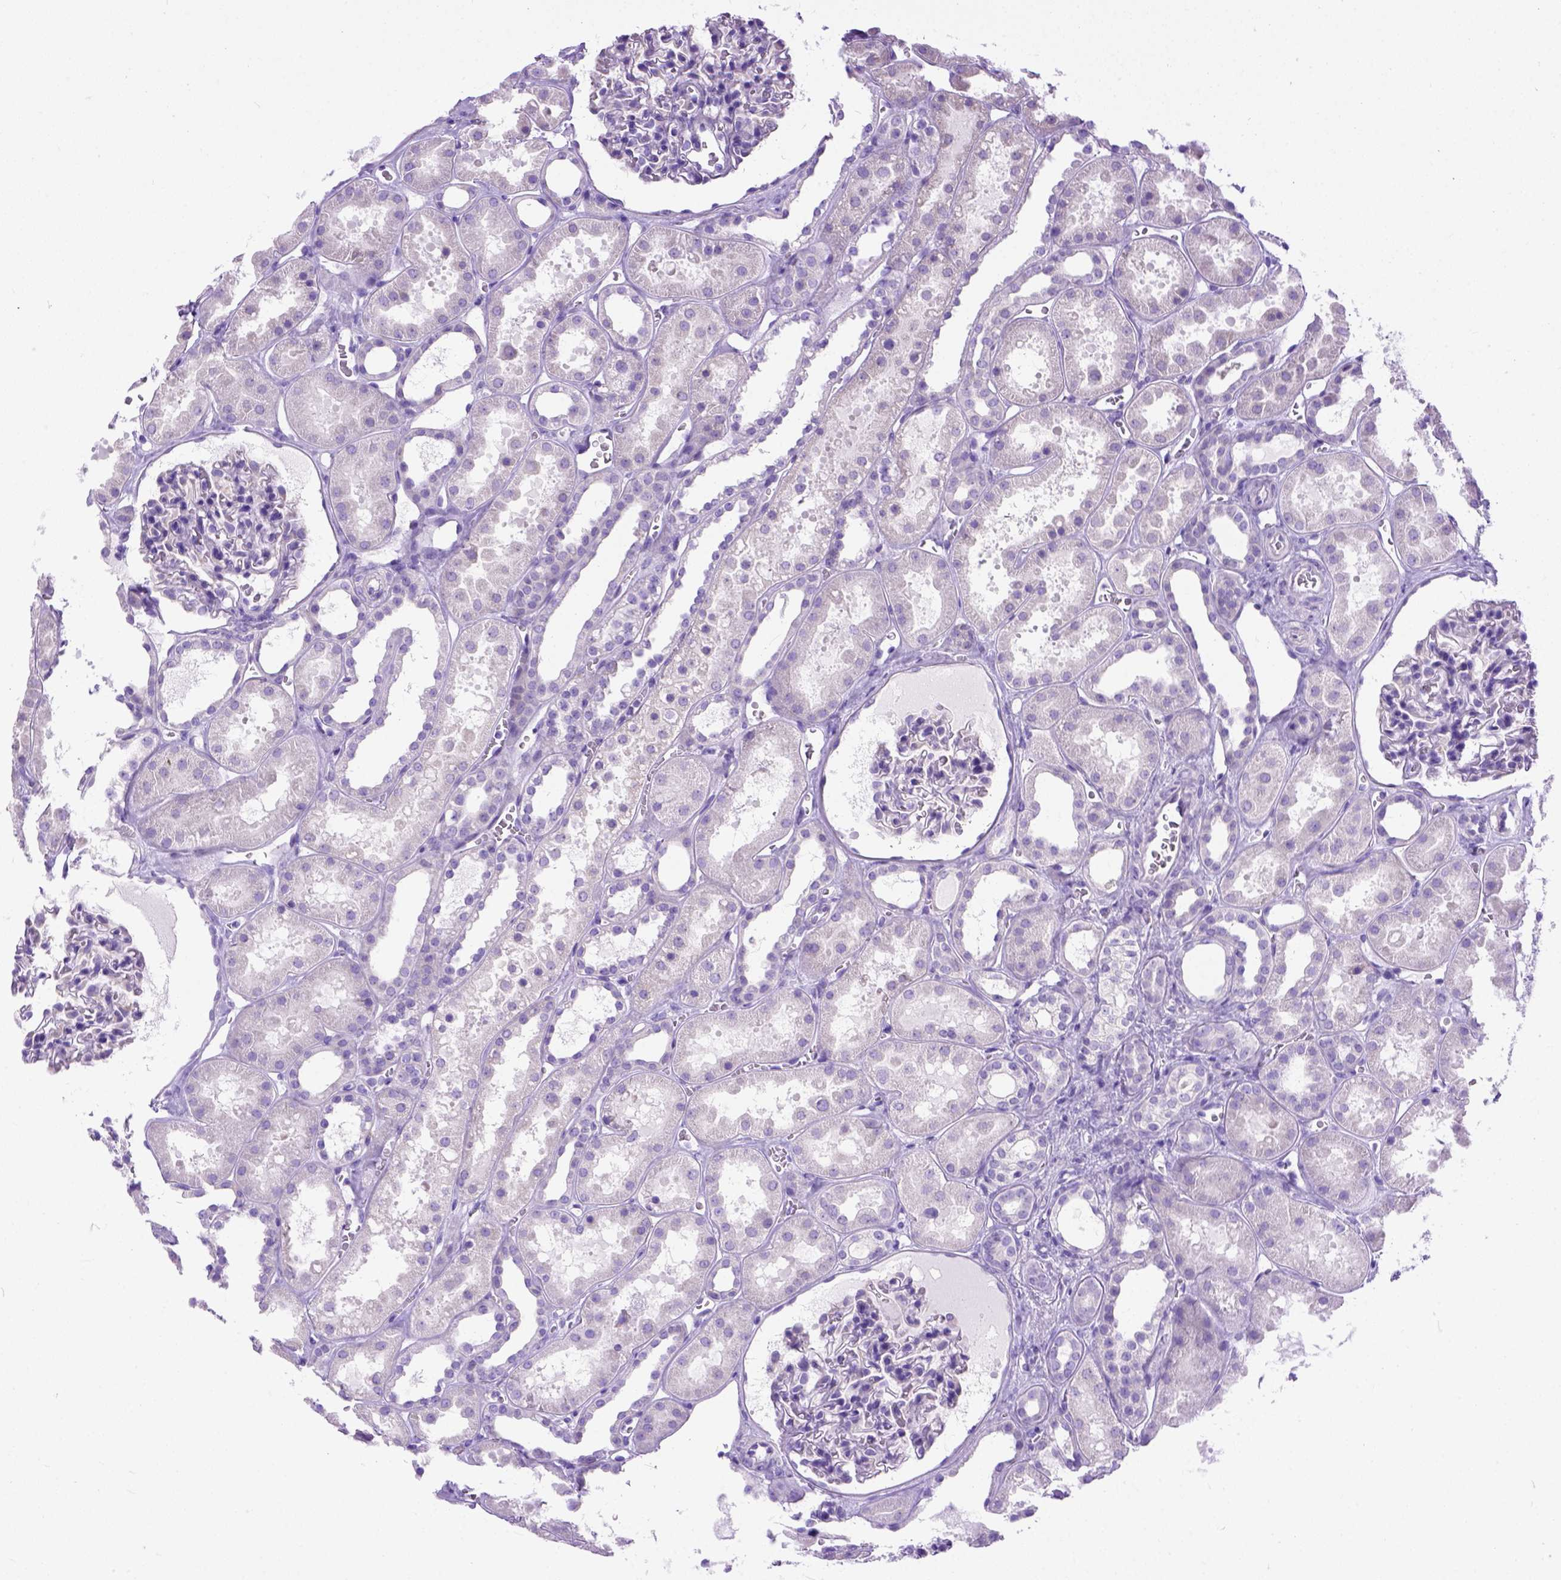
{"staining": {"intensity": "negative", "quantity": "none", "location": "none"}, "tissue": "kidney", "cell_type": "Cells in glomeruli", "image_type": "normal", "snomed": [{"axis": "morphology", "description": "Normal tissue, NOS"}, {"axis": "topography", "description": "Kidney"}], "caption": "An image of human kidney is negative for staining in cells in glomeruli.", "gene": "ODAD3", "patient": {"sex": "female", "age": 41}}